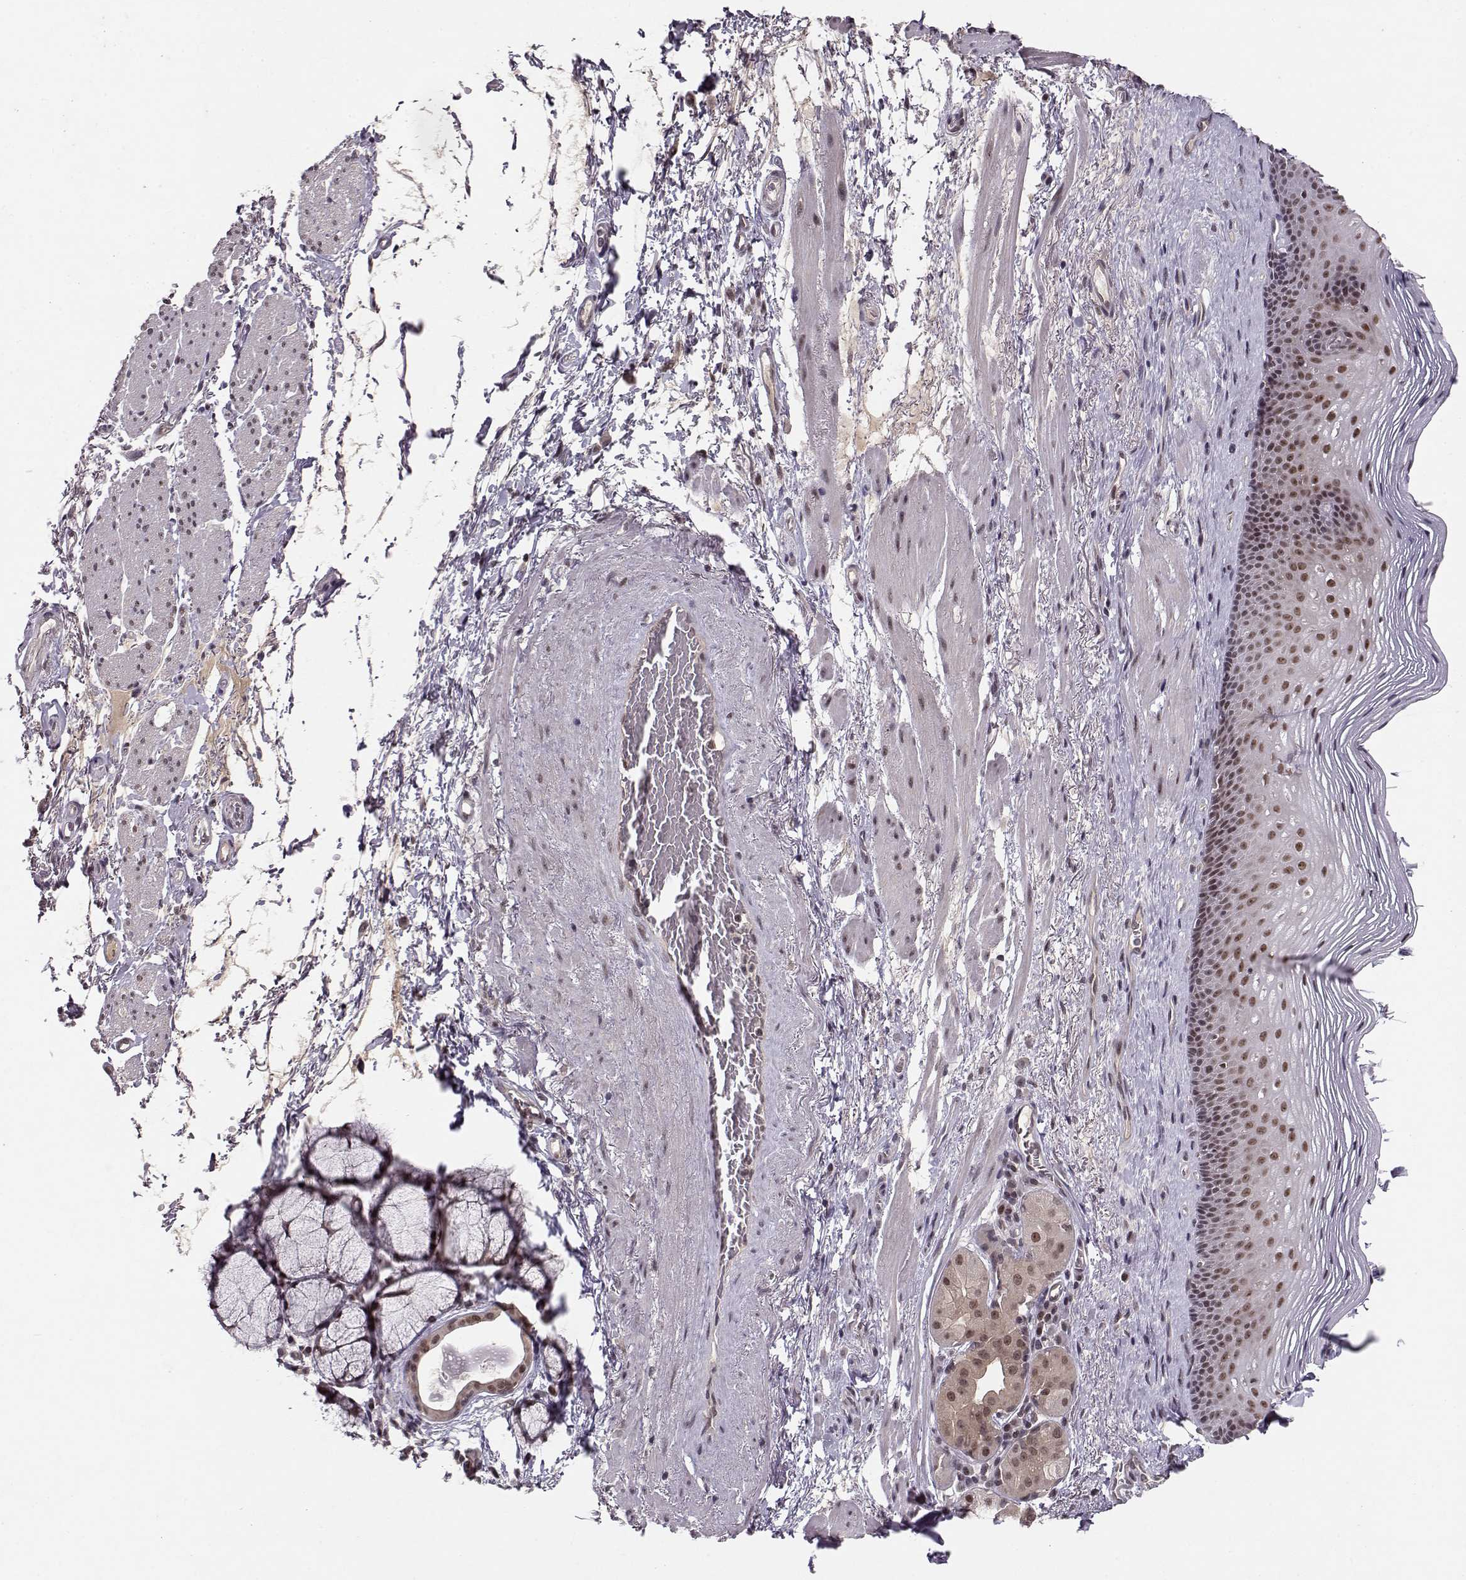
{"staining": {"intensity": "strong", "quantity": ">75%", "location": "nuclear"}, "tissue": "esophagus", "cell_type": "Squamous epithelial cells", "image_type": "normal", "snomed": [{"axis": "morphology", "description": "Normal tissue, NOS"}, {"axis": "topography", "description": "Esophagus"}], "caption": "Approximately >75% of squamous epithelial cells in unremarkable esophagus display strong nuclear protein staining as visualized by brown immunohistochemical staining.", "gene": "CSNK2A1", "patient": {"sex": "male", "age": 76}}